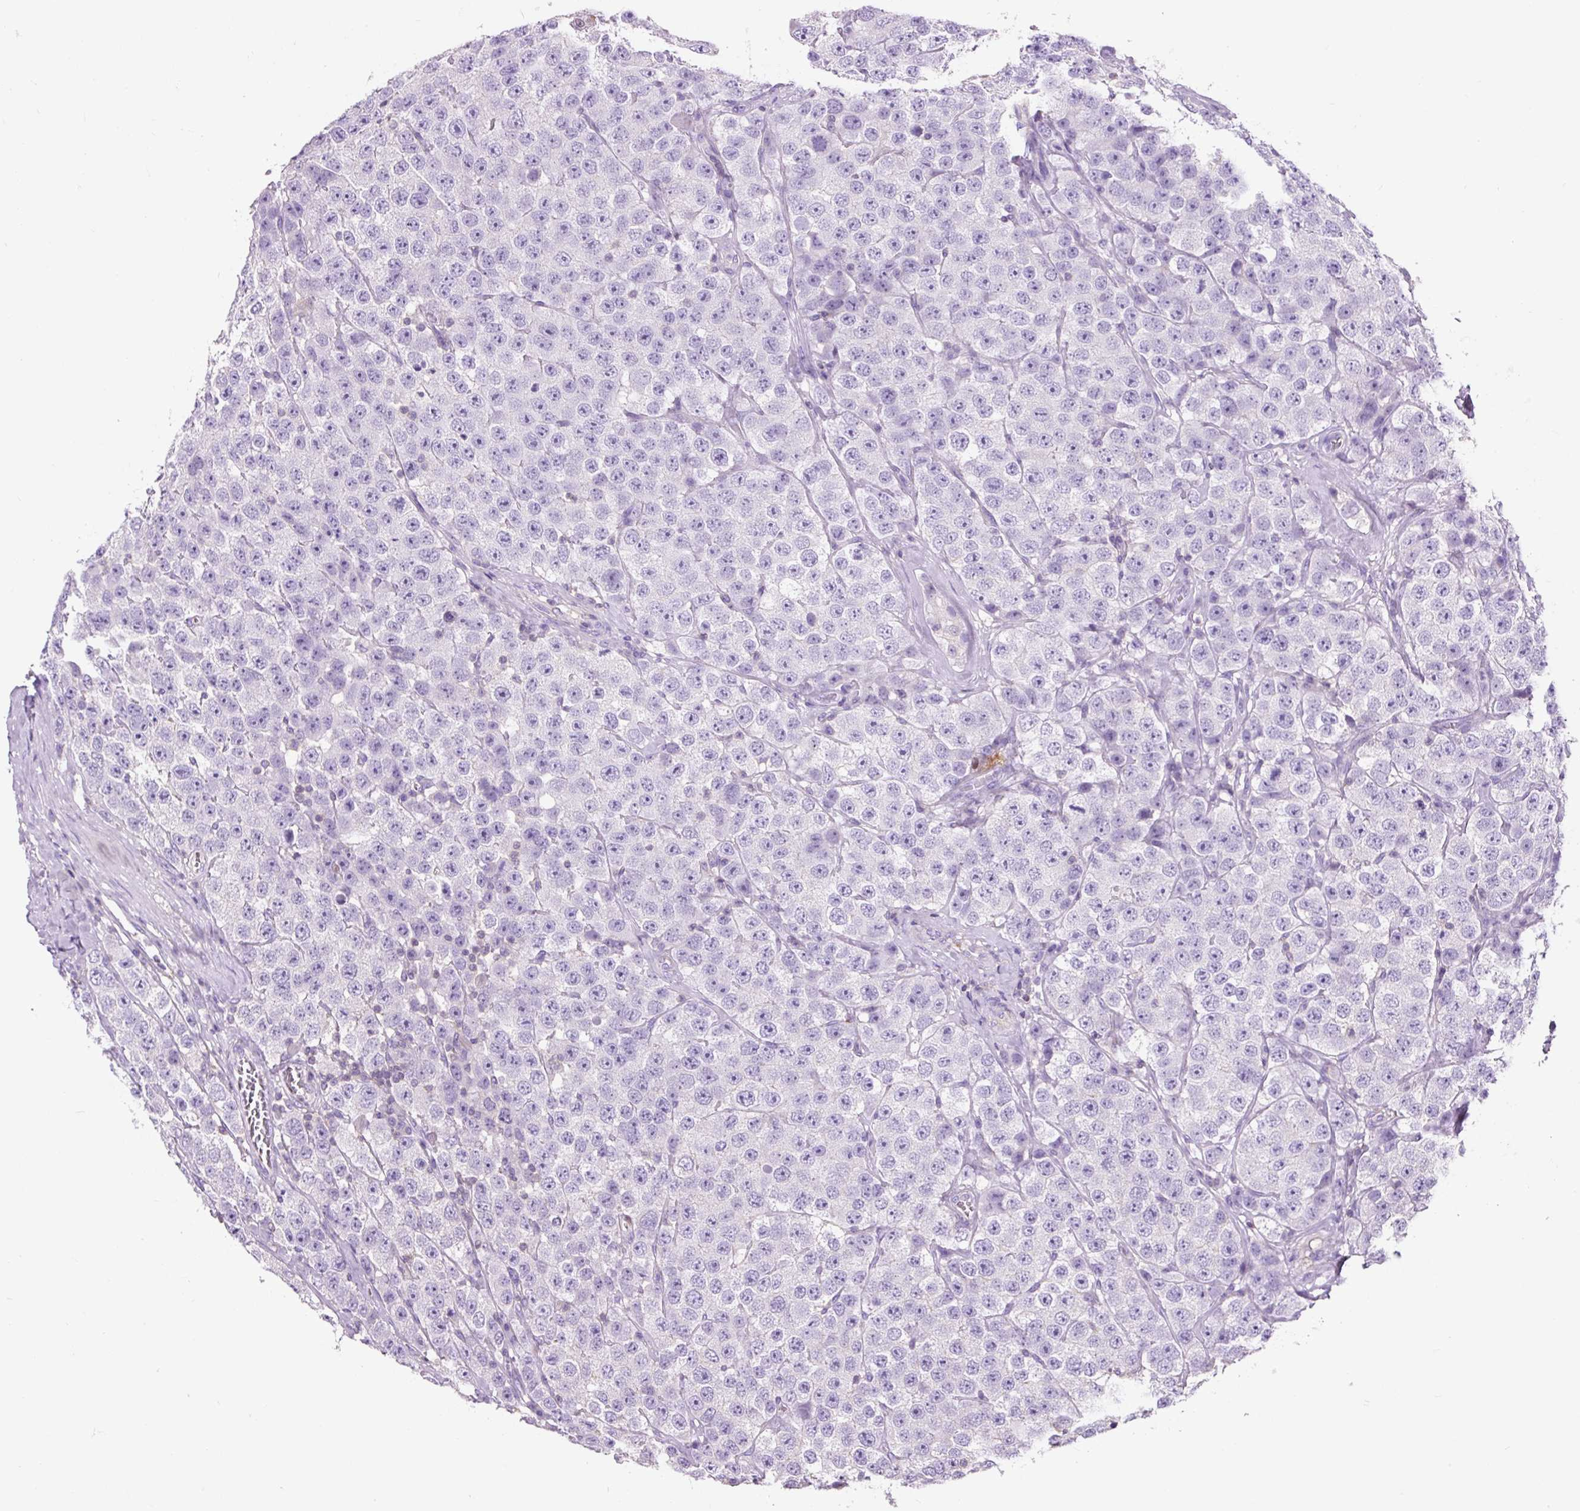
{"staining": {"intensity": "negative", "quantity": "none", "location": "none"}, "tissue": "testis cancer", "cell_type": "Tumor cells", "image_type": "cancer", "snomed": [{"axis": "morphology", "description": "Seminoma, NOS"}, {"axis": "topography", "description": "Testis"}], "caption": "IHC photomicrograph of testis cancer stained for a protein (brown), which exhibits no positivity in tumor cells.", "gene": "OR10A7", "patient": {"sex": "male", "age": 28}}